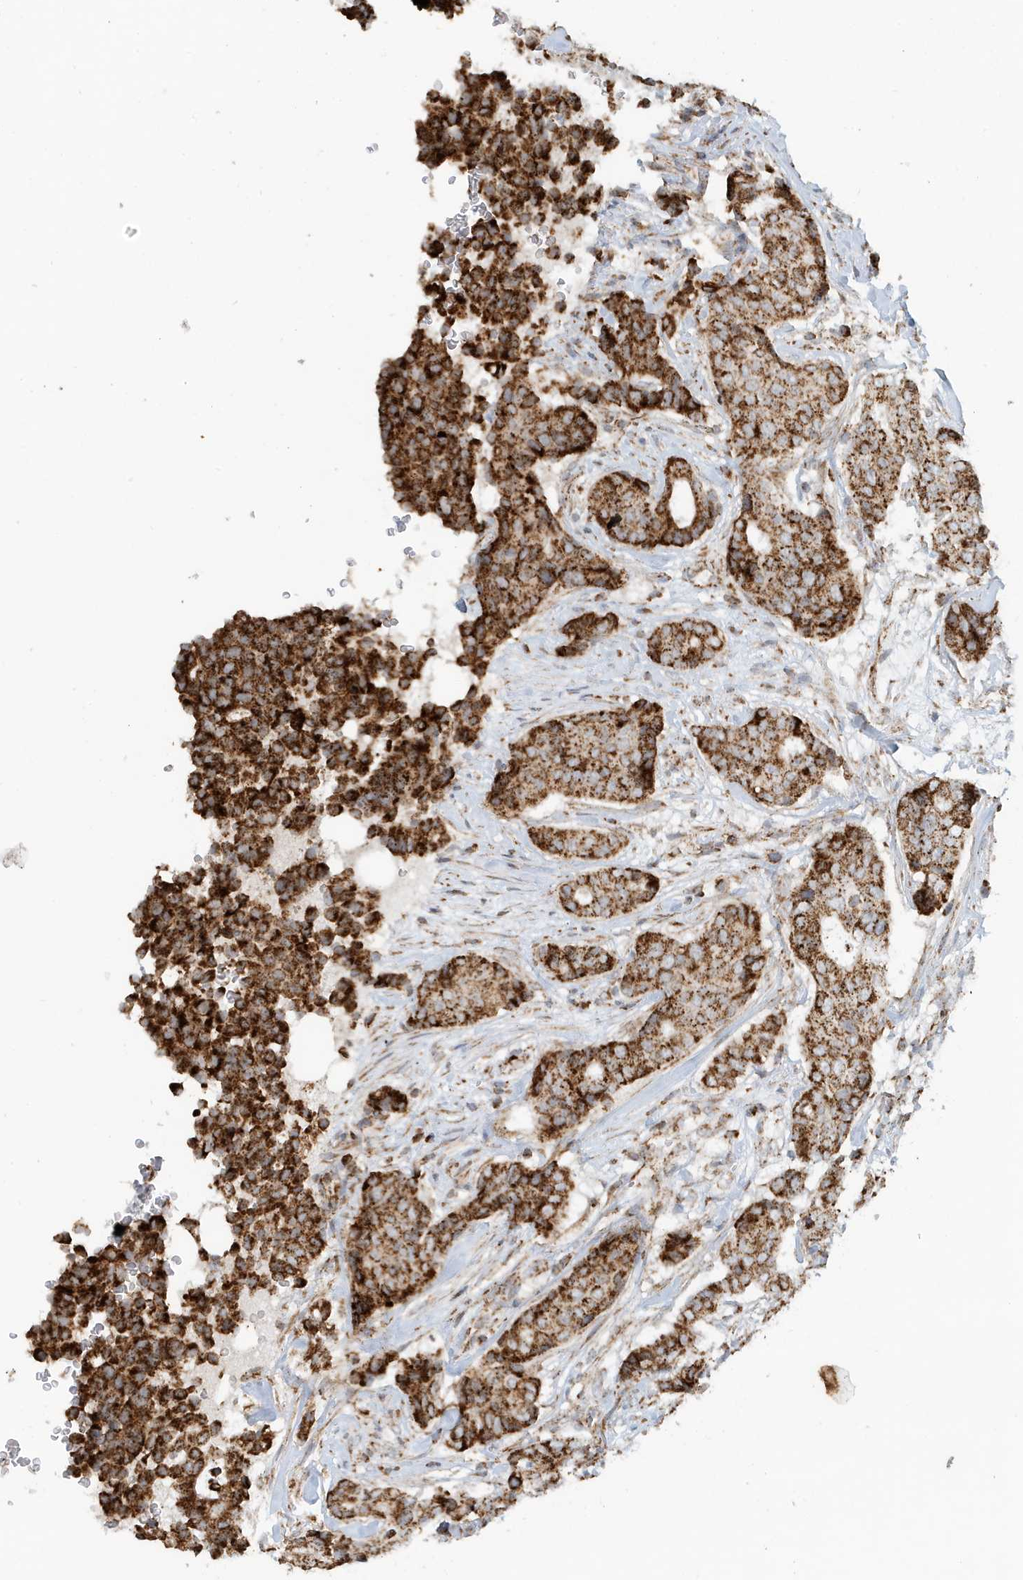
{"staining": {"intensity": "strong", "quantity": ">75%", "location": "cytoplasmic/membranous"}, "tissue": "breast cancer", "cell_type": "Tumor cells", "image_type": "cancer", "snomed": [{"axis": "morphology", "description": "Duct carcinoma"}, {"axis": "topography", "description": "Breast"}], "caption": "Breast cancer (intraductal carcinoma) stained with a brown dye shows strong cytoplasmic/membranous positive expression in about >75% of tumor cells.", "gene": "MAN1A1", "patient": {"sex": "female", "age": 75}}